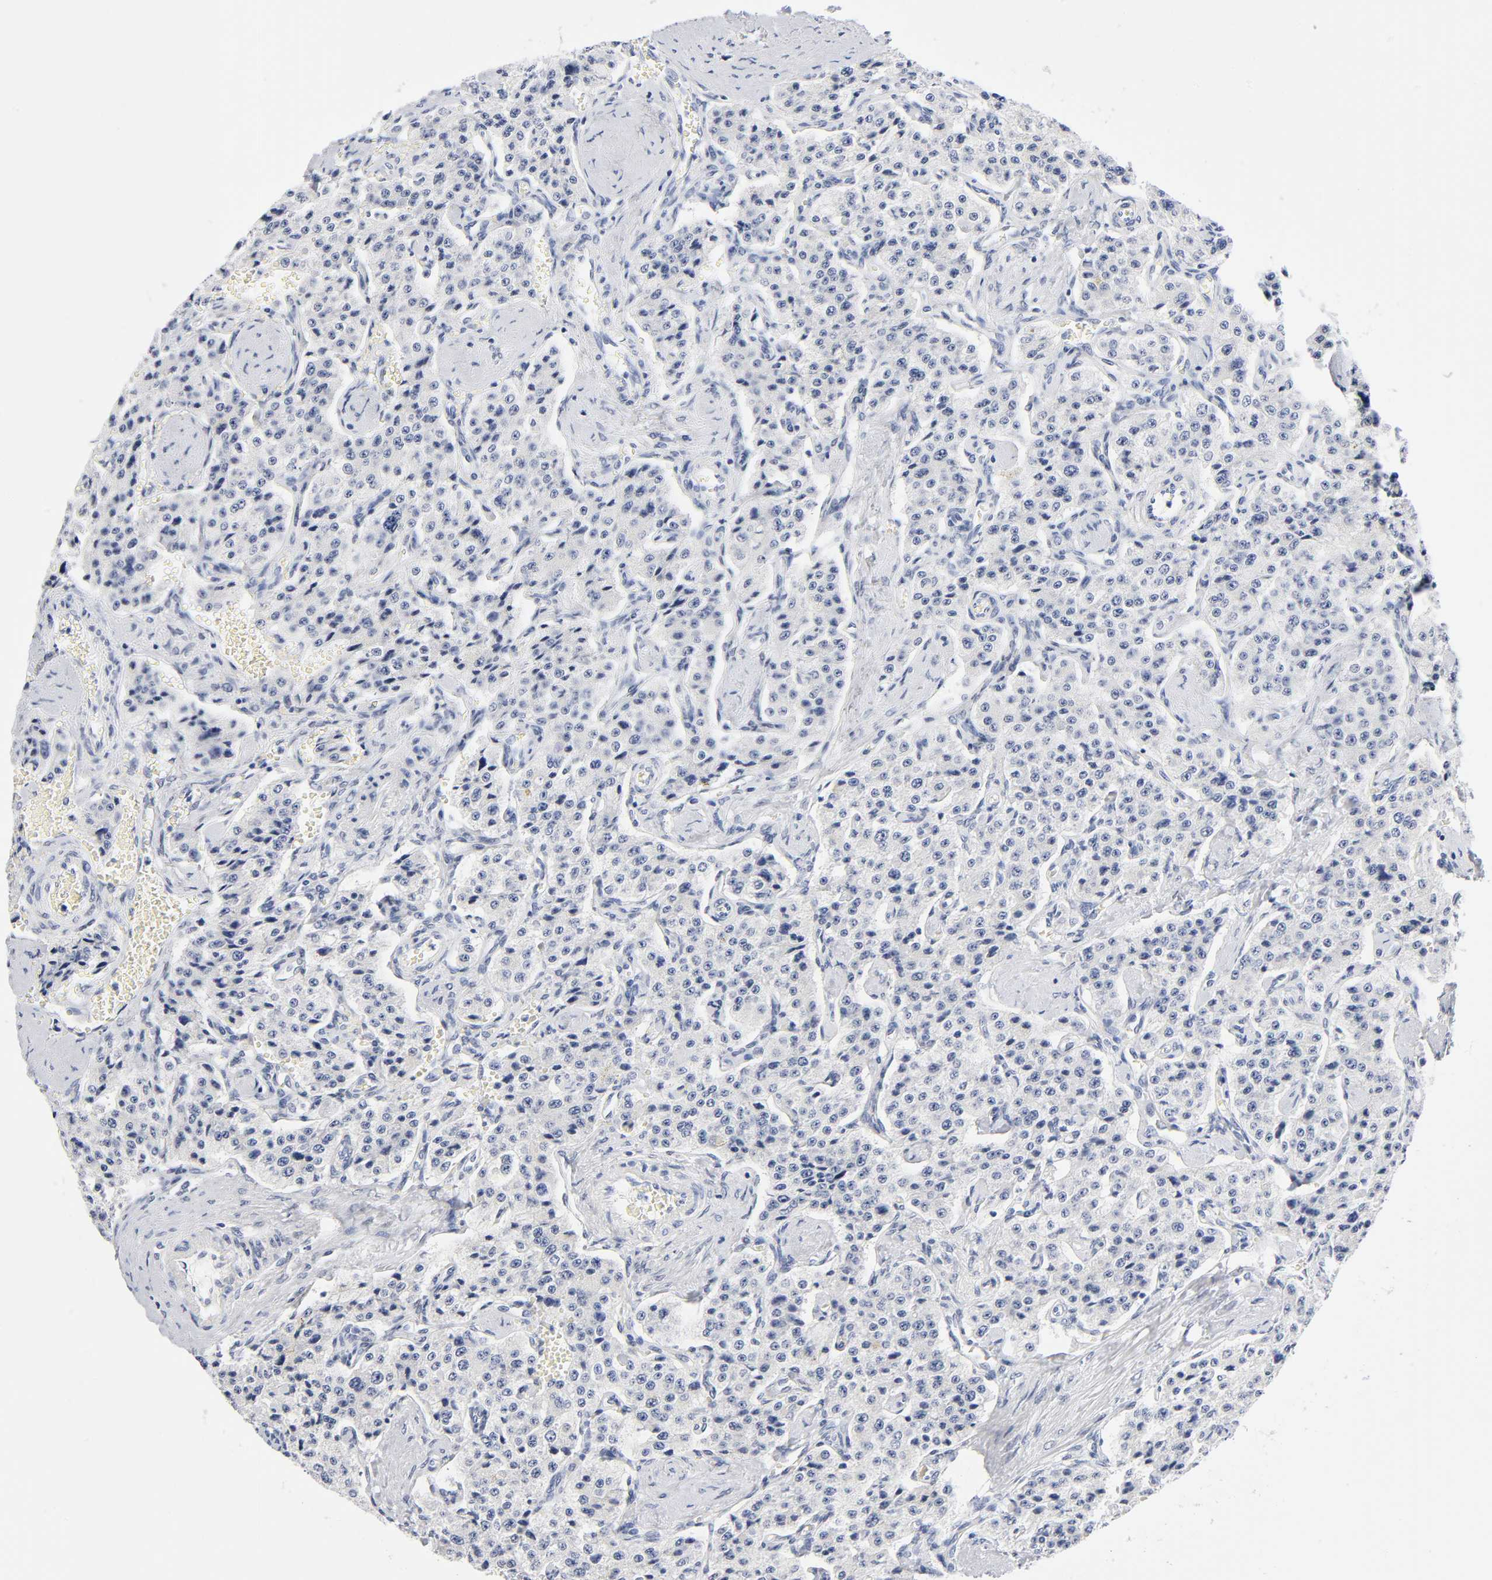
{"staining": {"intensity": "negative", "quantity": "none", "location": "none"}, "tissue": "carcinoid", "cell_type": "Tumor cells", "image_type": "cancer", "snomed": [{"axis": "morphology", "description": "Carcinoid, malignant, NOS"}, {"axis": "topography", "description": "Small intestine"}], "caption": "Immunohistochemical staining of human malignant carcinoid shows no significant expression in tumor cells.", "gene": "NFIC", "patient": {"sex": "male", "age": 52}}